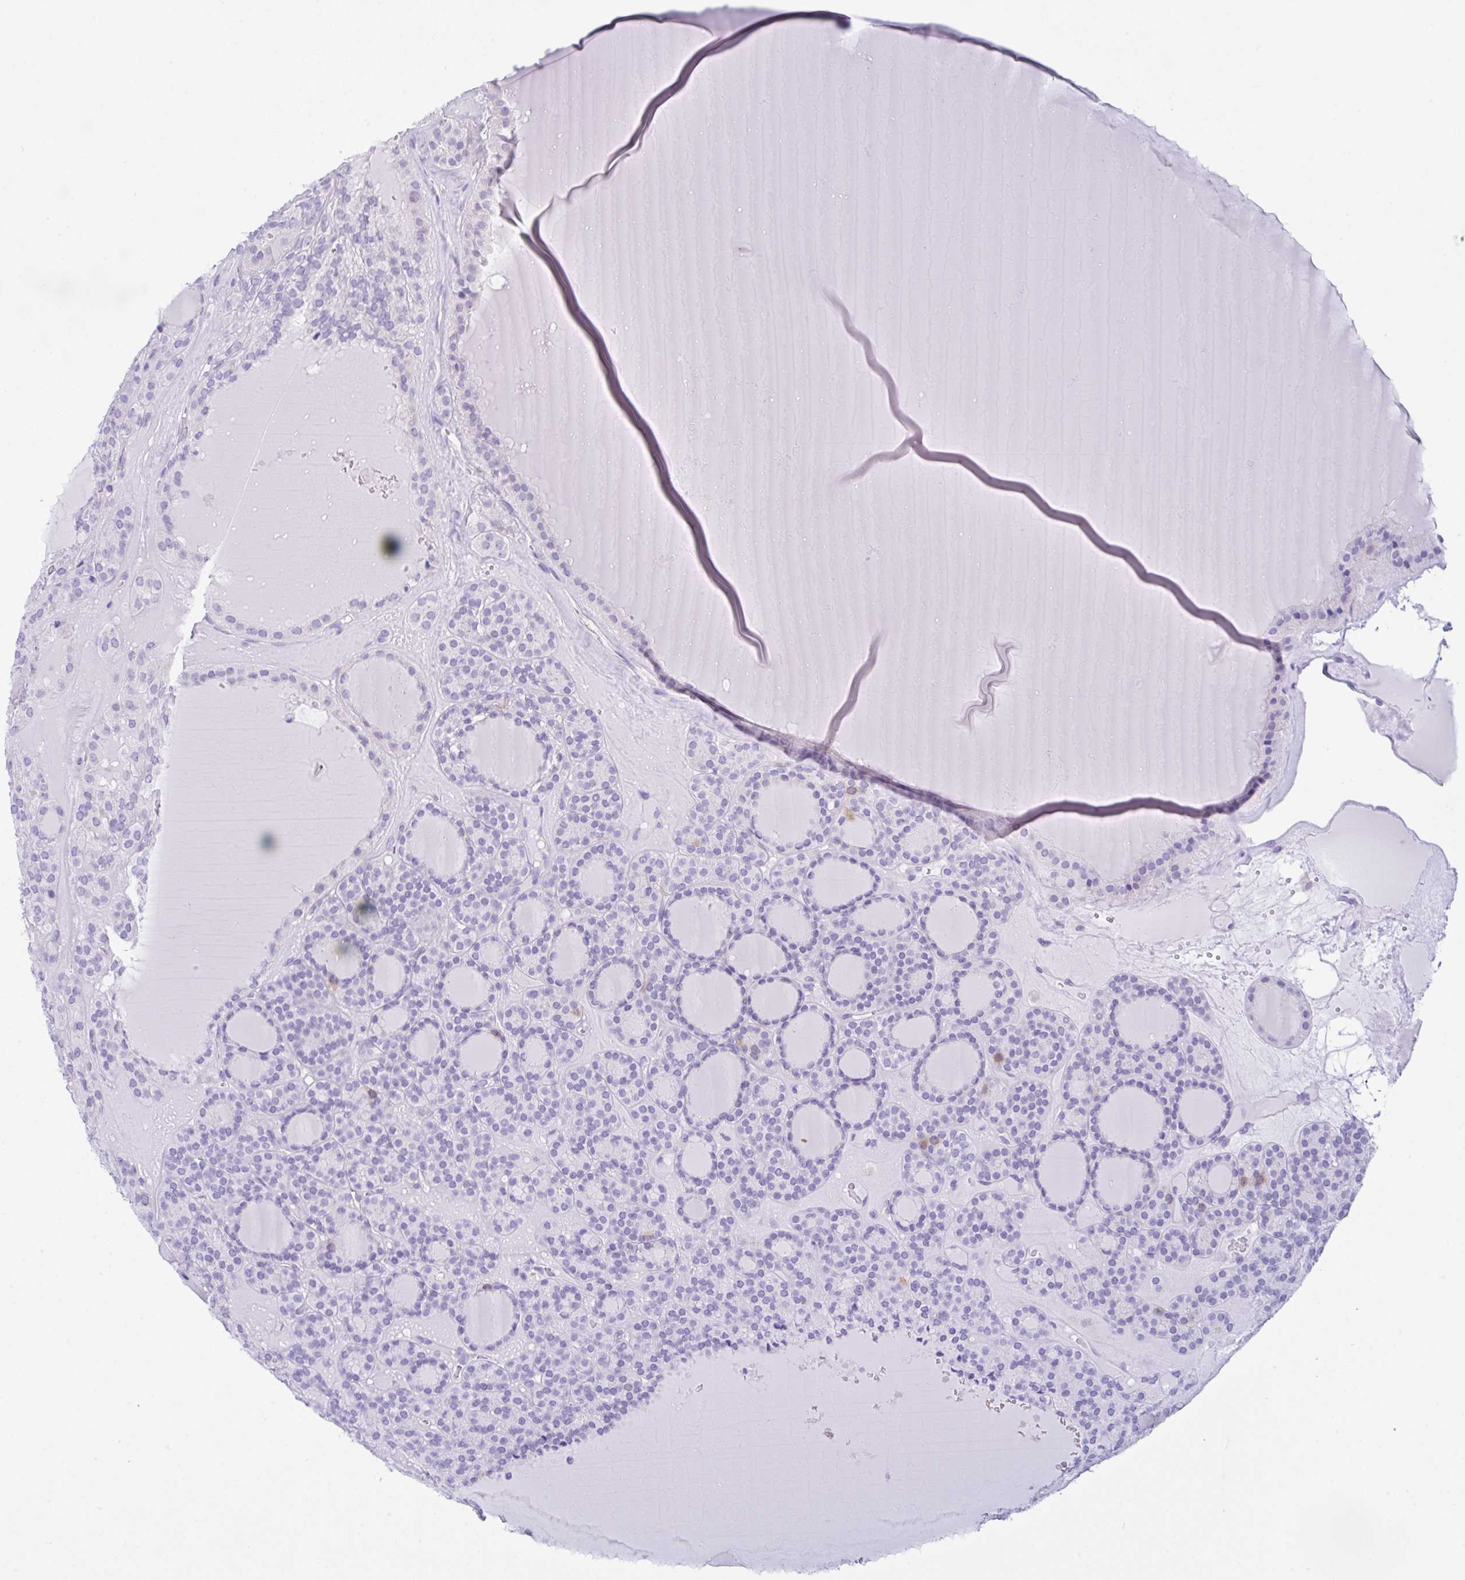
{"staining": {"intensity": "negative", "quantity": "none", "location": "none"}, "tissue": "thyroid cancer", "cell_type": "Tumor cells", "image_type": "cancer", "snomed": [{"axis": "morphology", "description": "Follicular adenoma carcinoma, NOS"}, {"axis": "topography", "description": "Thyroid gland"}], "caption": "Thyroid cancer was stained to show a protein in brown. There is no significant staining in tumor cells.", "gene": "RRM2", "patient": {"sex": "female", "age": 63}}